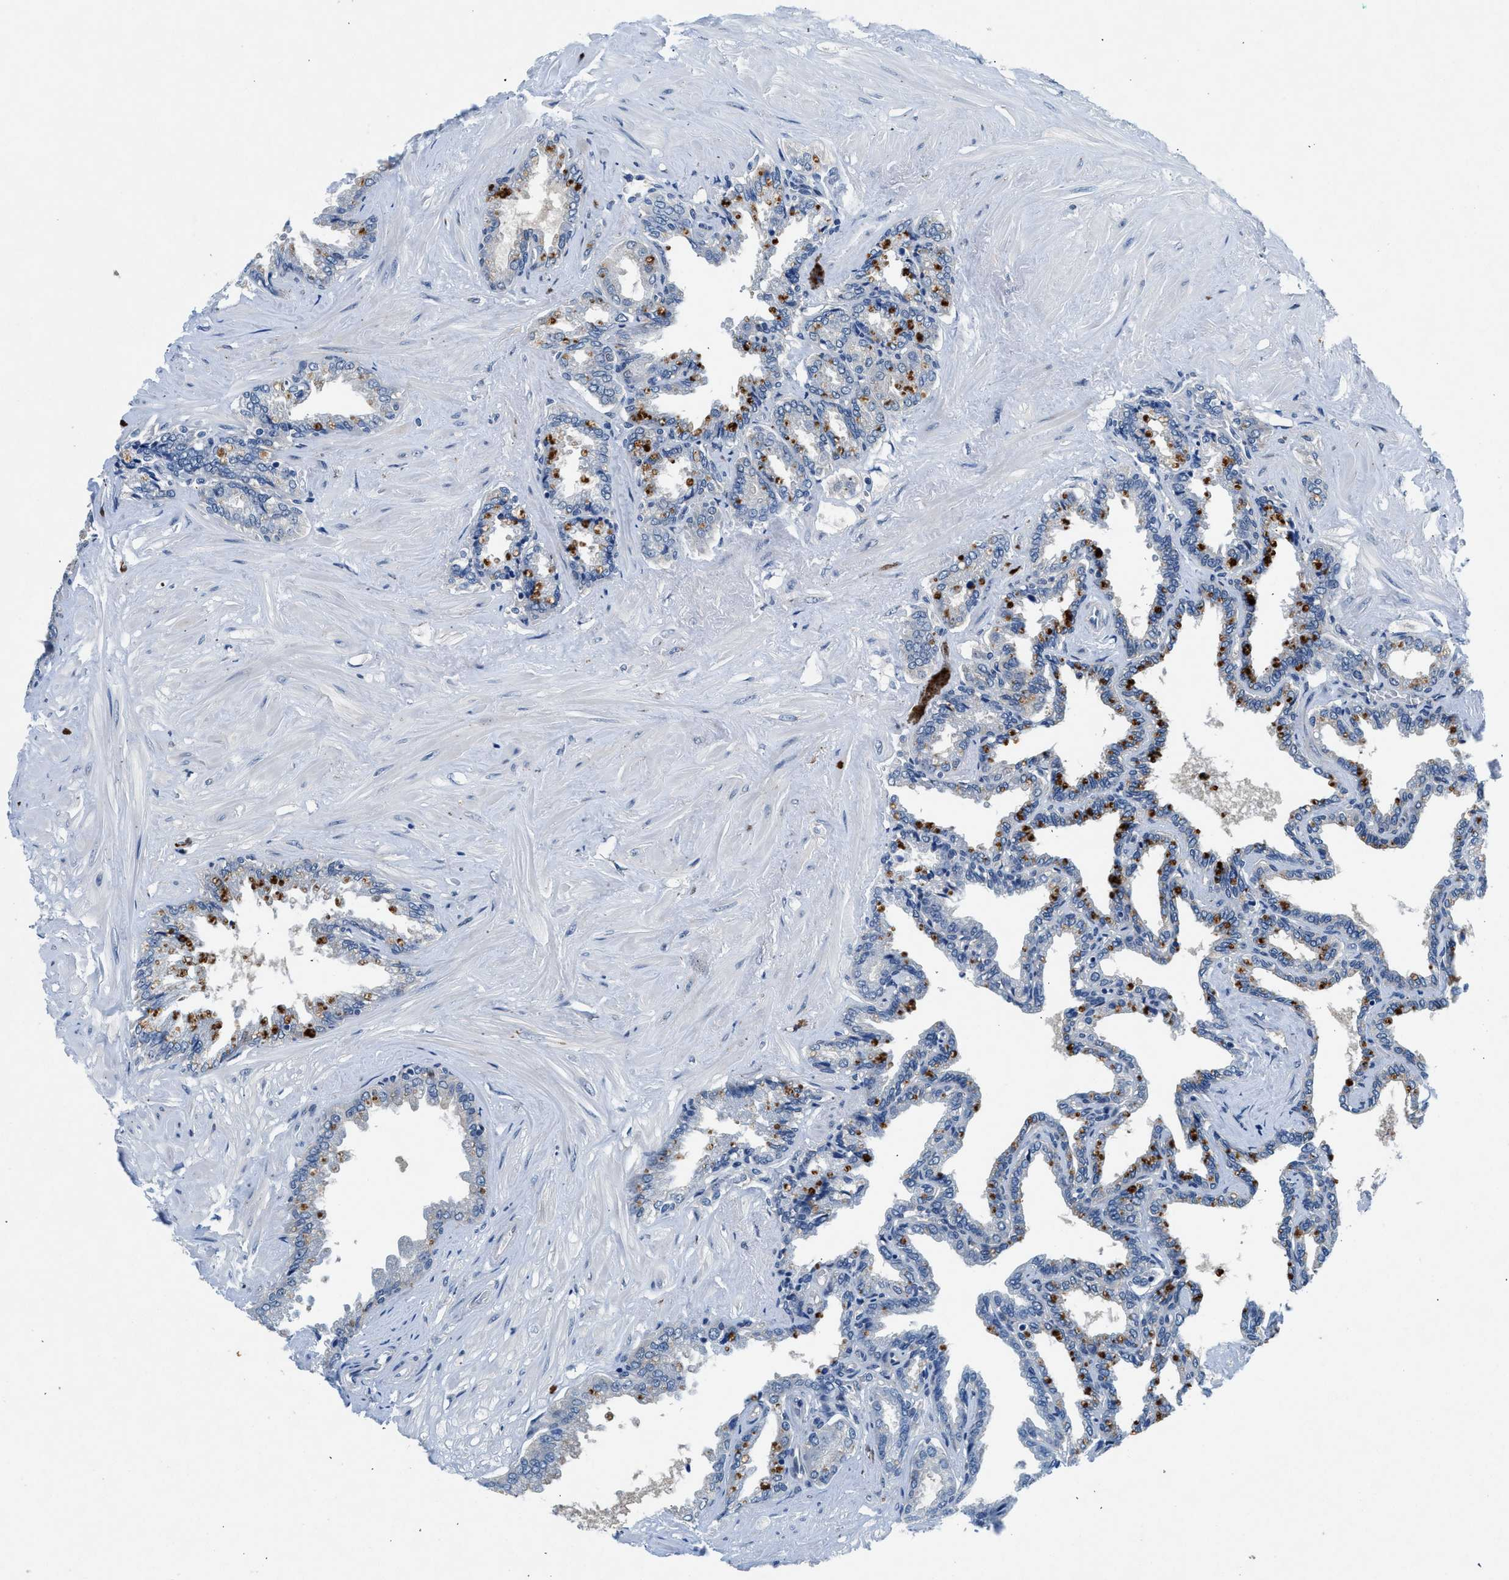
{"staining": {"intensity": "moderate", "quantity": "<25%", "location": "cytoplasmic/membranous"}, "tissue": "seminal vesicle", "cell_type": "Glandular cells", "image_type": "normal", "snomed": [{"axis": "morphology", "description": "Normal tissue, NOS"}, {"axis": "topography", "description": "Seminal veicle"}], "caption": "Immunohistochemistry (DAB) staining of benign seminal vesicle displays moderate cytoplasmic/membranous protein positivity in about <25% of glandular cells. (IHC, brightfield microscopy, high magnification).", "gene": "COPS2", "patient": {"sex": "male", "age": 46}}